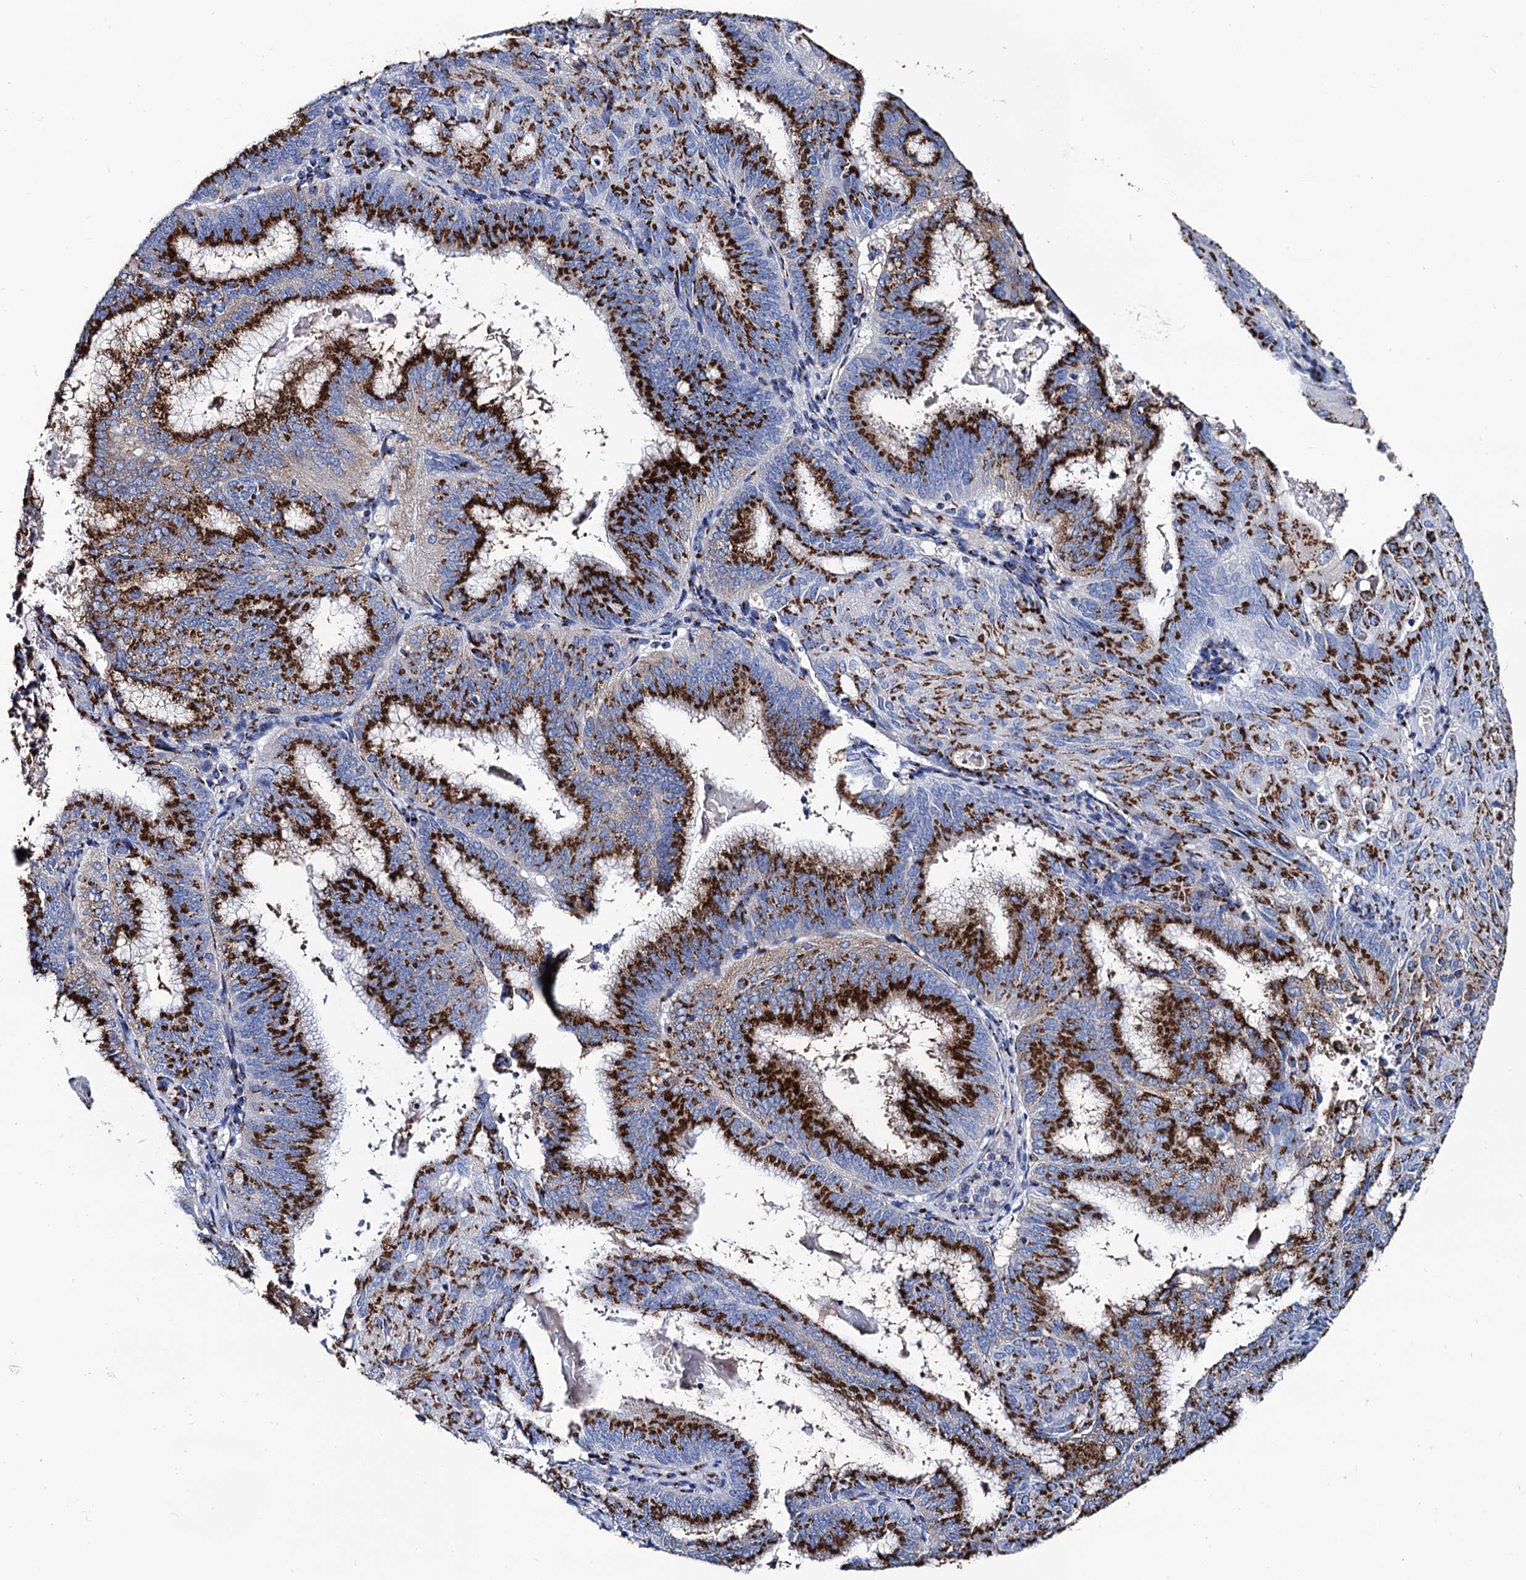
{"staining": {"intensity": "strong", "quantity": ">75%", "location": "cytoplasmic/membranous"}, "tissue": "endometrial cancer", "cell_type": "Tumor cells", "image_type": "cancer", "snomed": [{"axis": "morphology", "description": "Adenocarcinoma, NOS"}, {"axis": "topography", "description": "Endometrium"}], "caption": "Tumor cells demonstrate strong cytoplasmic/membranous expression in about >75% of cells in endometrial cancer (adenocarcinoma).", "gene": "TM9SF3", "patient": {"sex": "female", "age": 49}}